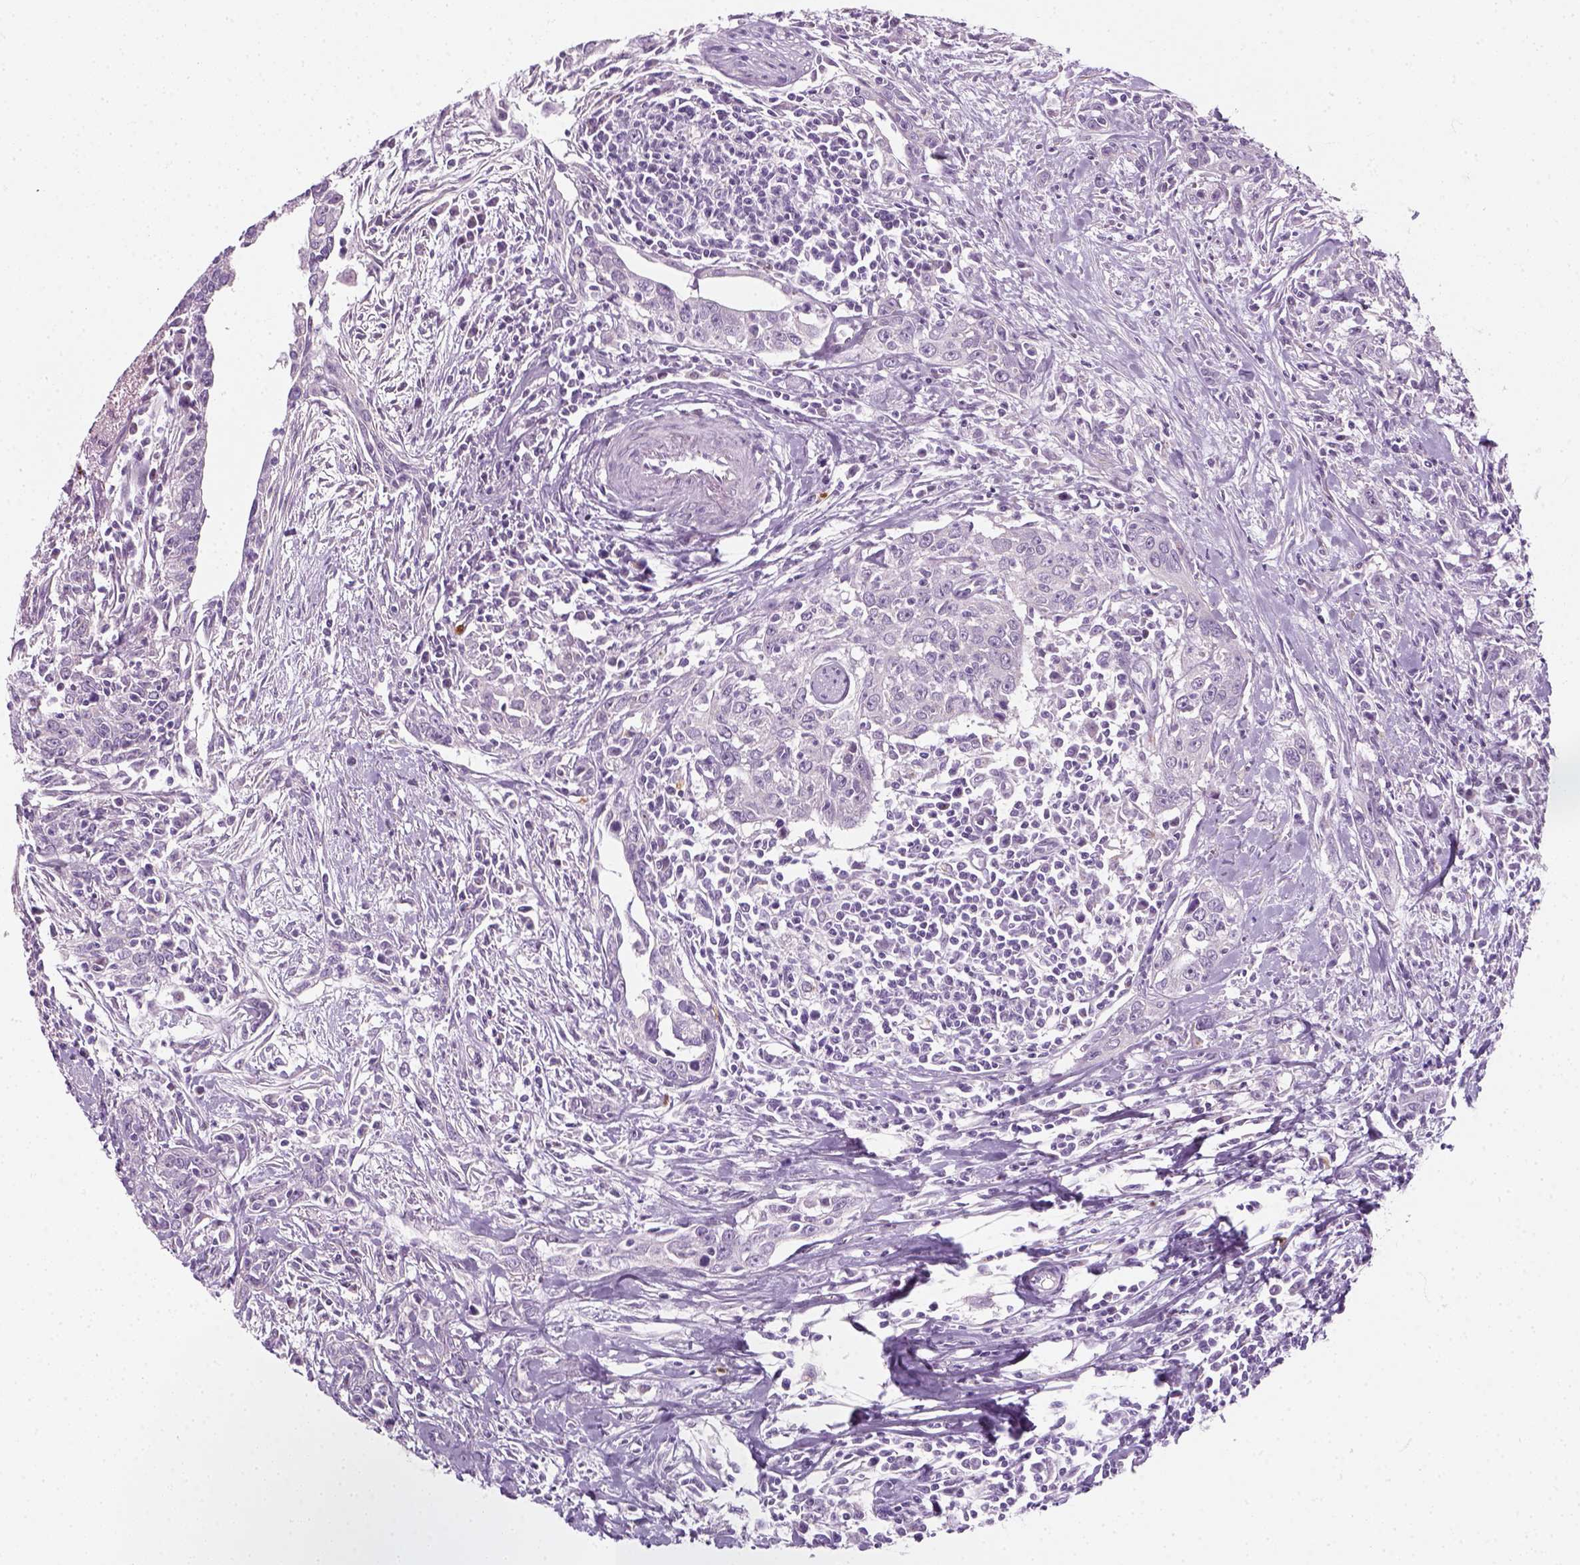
{"staining": {"intensity": "negative", "quantity": "none", "location": "none"}, "tissue": "urothelial cancer", "cell_type": "Tumor cells", "image_type": "cancer", "snomed": [{"axis": "morphology", "description": "Urothelial carcinoma, High grade"}, {"axis": "topography", "description": "Urinary bladder"}], "caption": "The IHC photomicrograph has no significant expression in tumor cells of high-grade urothelial carcinoma tissue.", "gene": "IL4", "patient": {"sex": "male", "age": 83}}